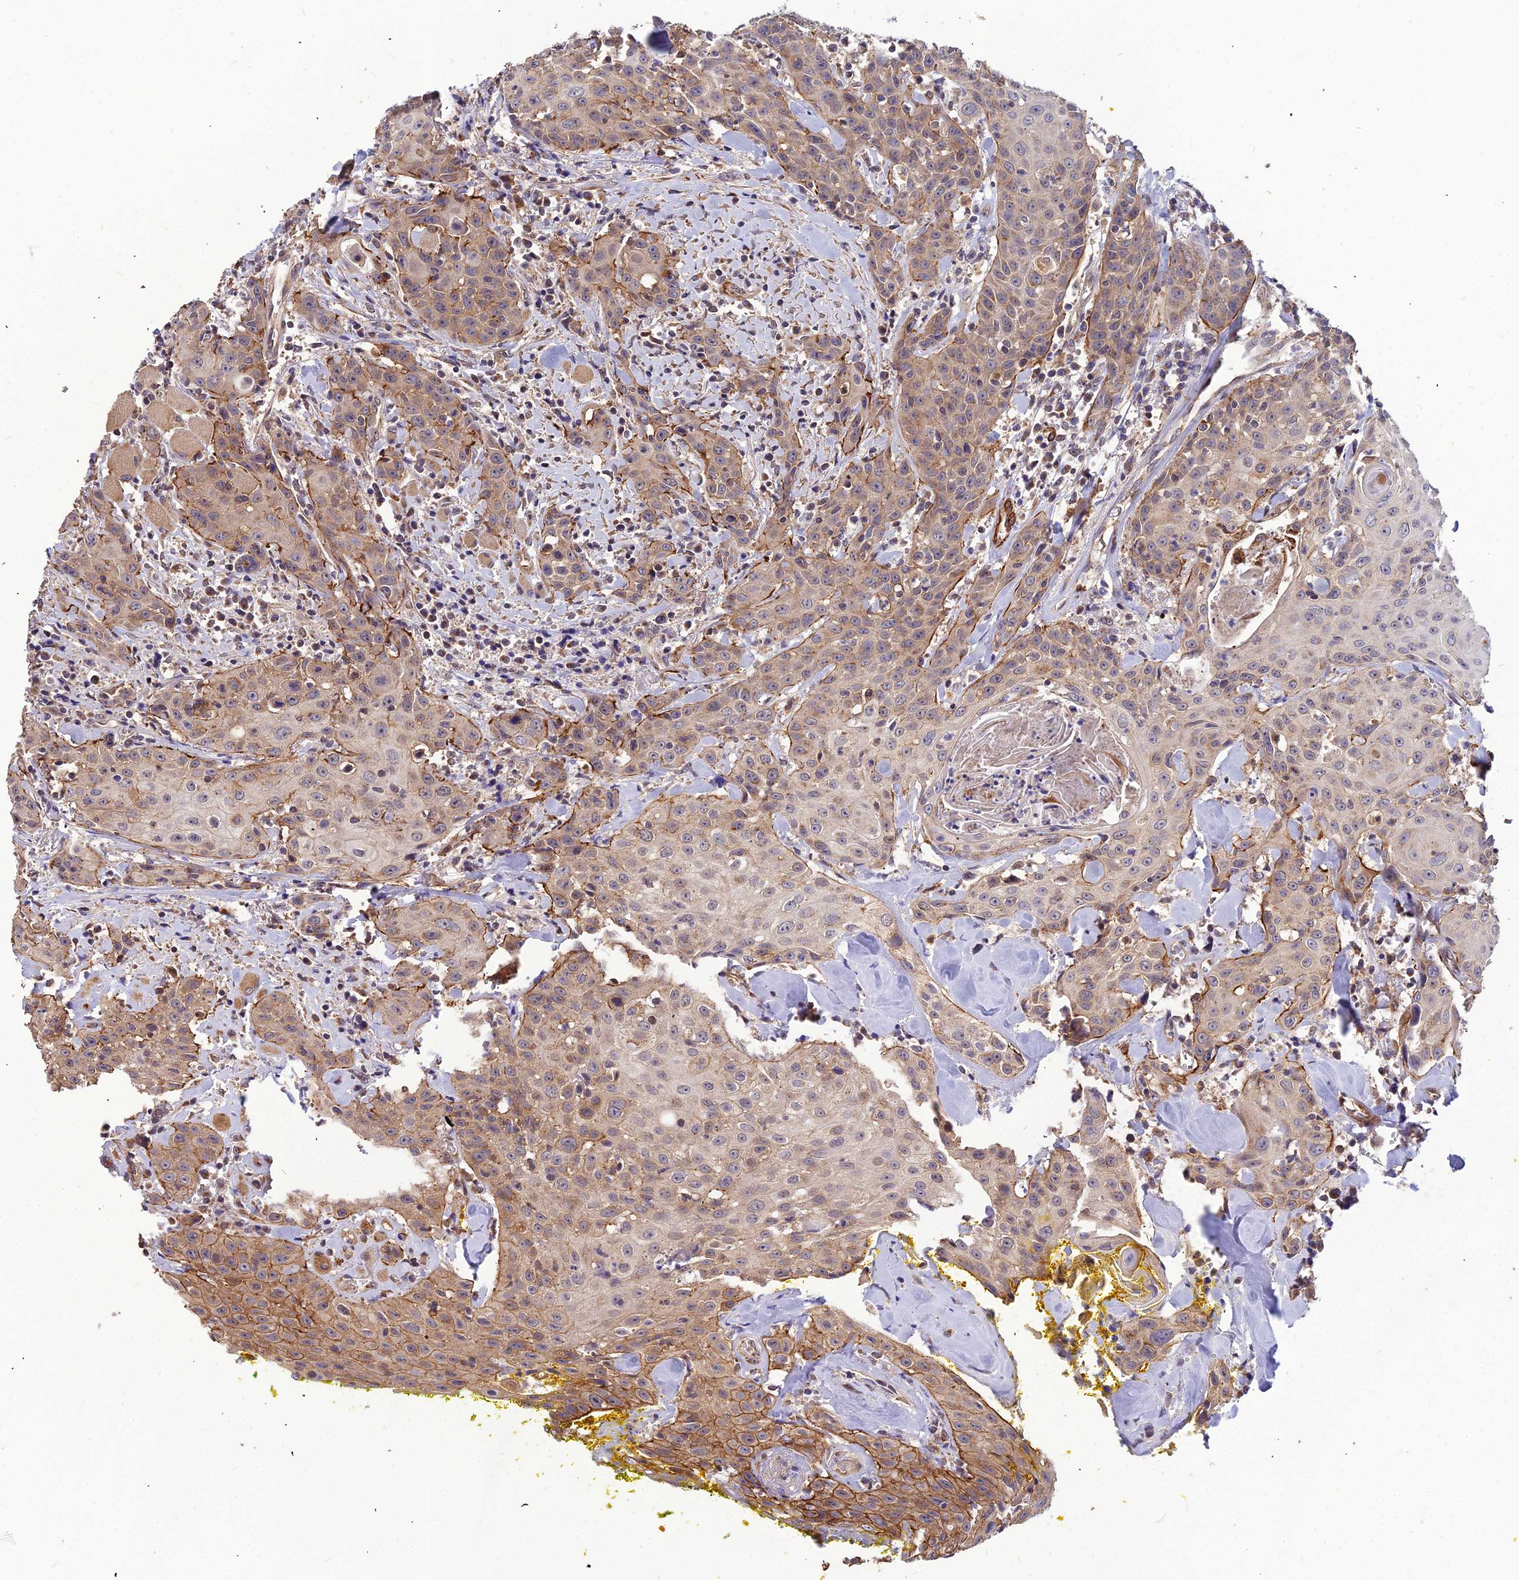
{"staining": {"intensity": "moderate", "quantity": ">75%", "location": "cytoplasmic/membranous"}, "tissue": "head and neck cancer", "cell_type": "Tumor cells", "image_type": "cancer", "snomed": [{"axis": "morphology", "description": "Squamous cell carcinoma, NOS"}, {"axis": "topography", "description": "Oral tissue"}, {"axis": "topography", "description": "Head-Neck"}], "caption": "Brown immunohistochemical staining in human head and neck cancer (squamous cell carcinoma) reveals moderate cytoplasmic/membranous positivity in about >75% of tumor cells.", "gene": "LEKR1", "patient": {"sex": "female", "age": 82}}